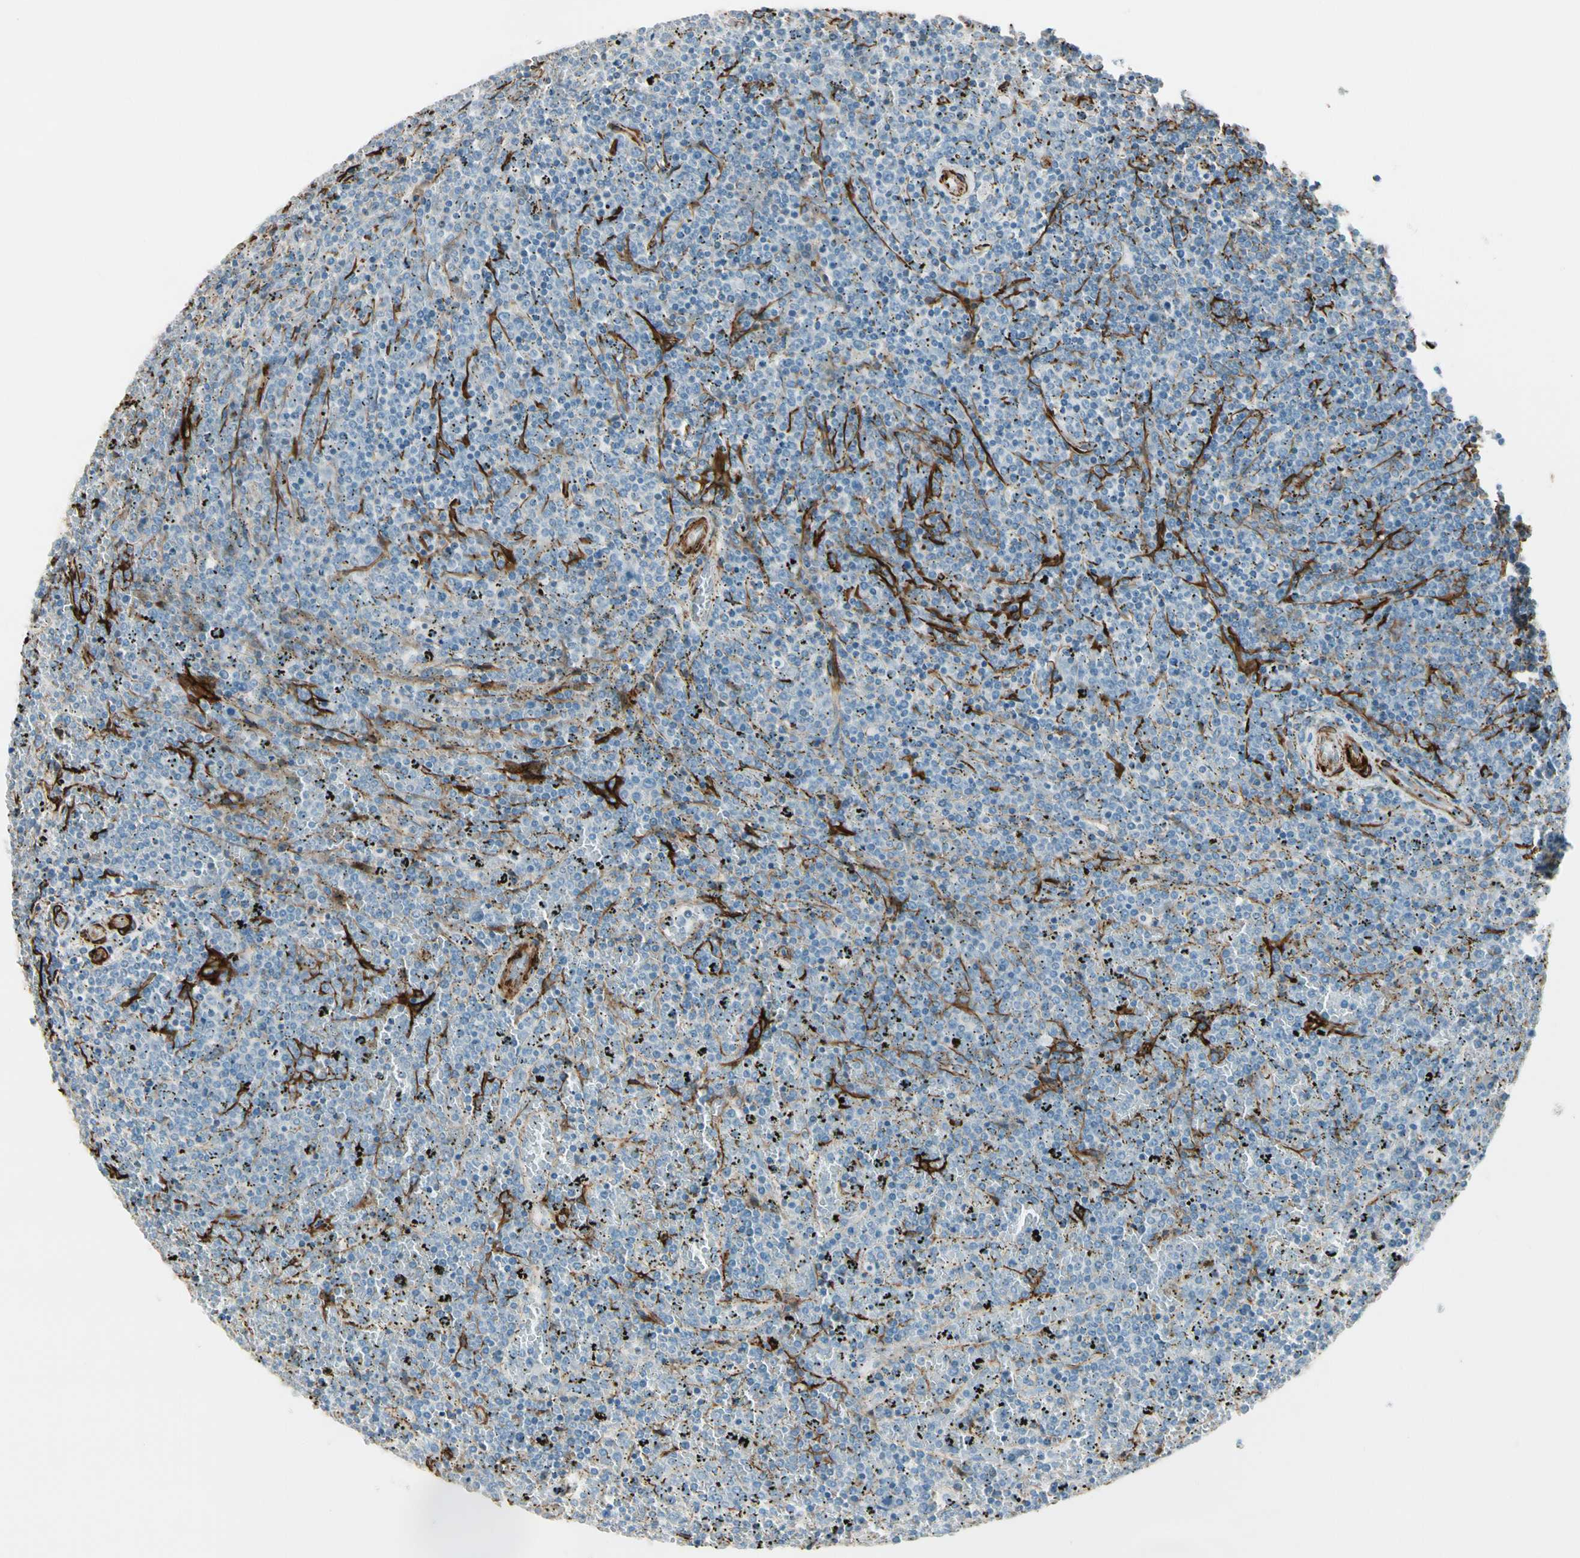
{"staining": {"intensity": "negative", "quantity": "none", "location": "none"}, "tissue": "lymphoma", "cell_type": "Tumor cells", "image_type": "cancer", "snomed": [{"axis": "morphology", "description": "Malignant lymphoma, non-Hodgkin's type, Low grade"}, {"axis": "topography", "description": "Spleen"}], "caption": "Human lymphoma stained for a protein using immunohistochemistry (IHC) reveals no expression in tumor cells.", "gene": "CALD1", "patient": {"sex": "female", "age": 77}}